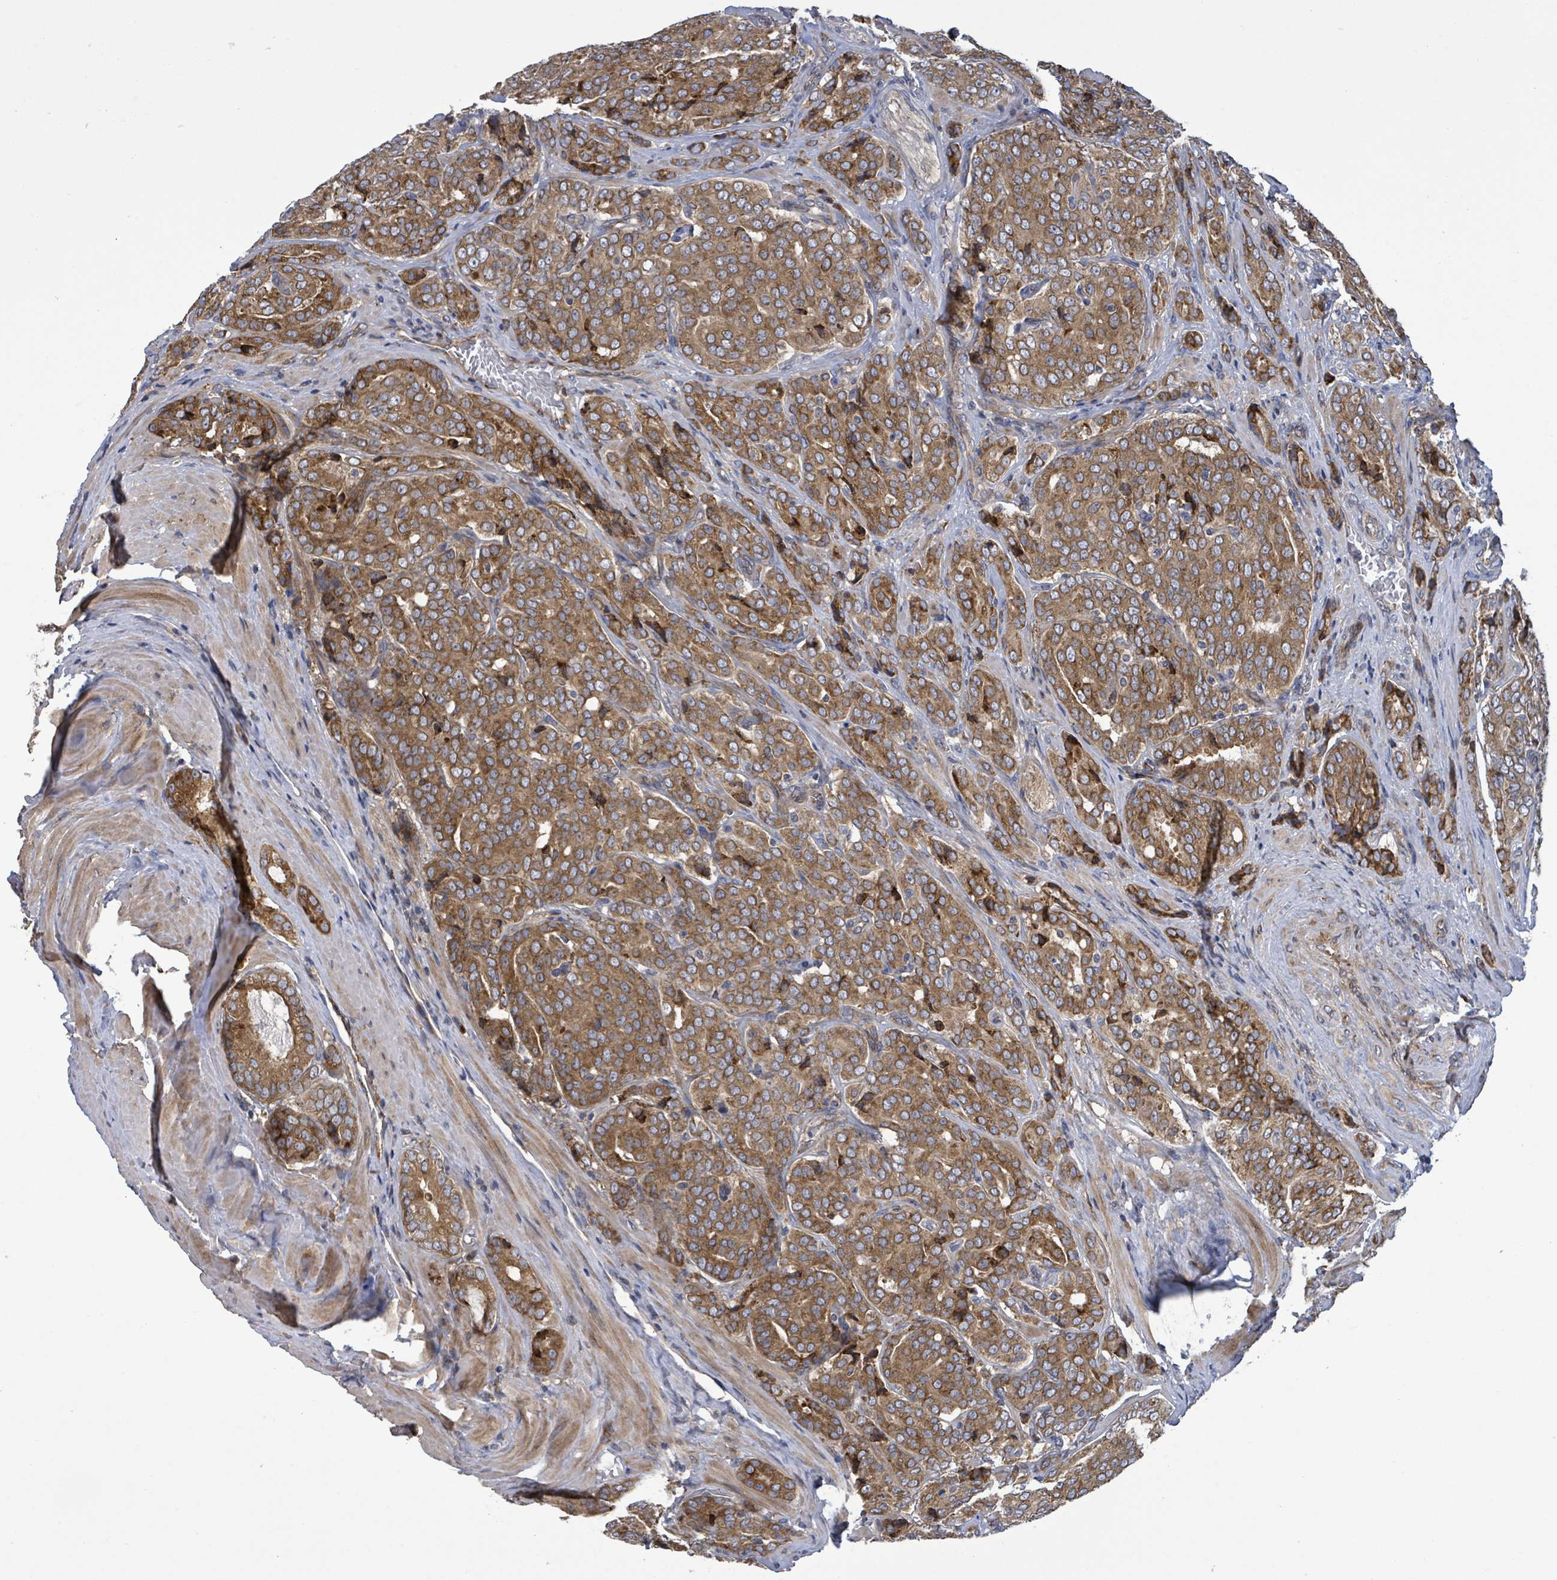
{"staining": {"intensity": "moderate", "quantity": ">75%", "location": "cytoplasmic/membranous"}, "tissue": "prostate cancer", "cell_type": "Tumor cells", "image_type": "cancer", "snomed": [{"axis": "morphology", "description": "Adenocarcinoma, High grade"}, {"axis": "topography", "description": "Prostate"}], "caption": "This is an image of immunohistochemistry staining of adenocarcinoma (high-grade) (prostate), which shows moderate staining in the cytoplasmic/membranous of tumor cells.", "gene": "NOMO1", "patient": {"sex": "male", "age": 68}}